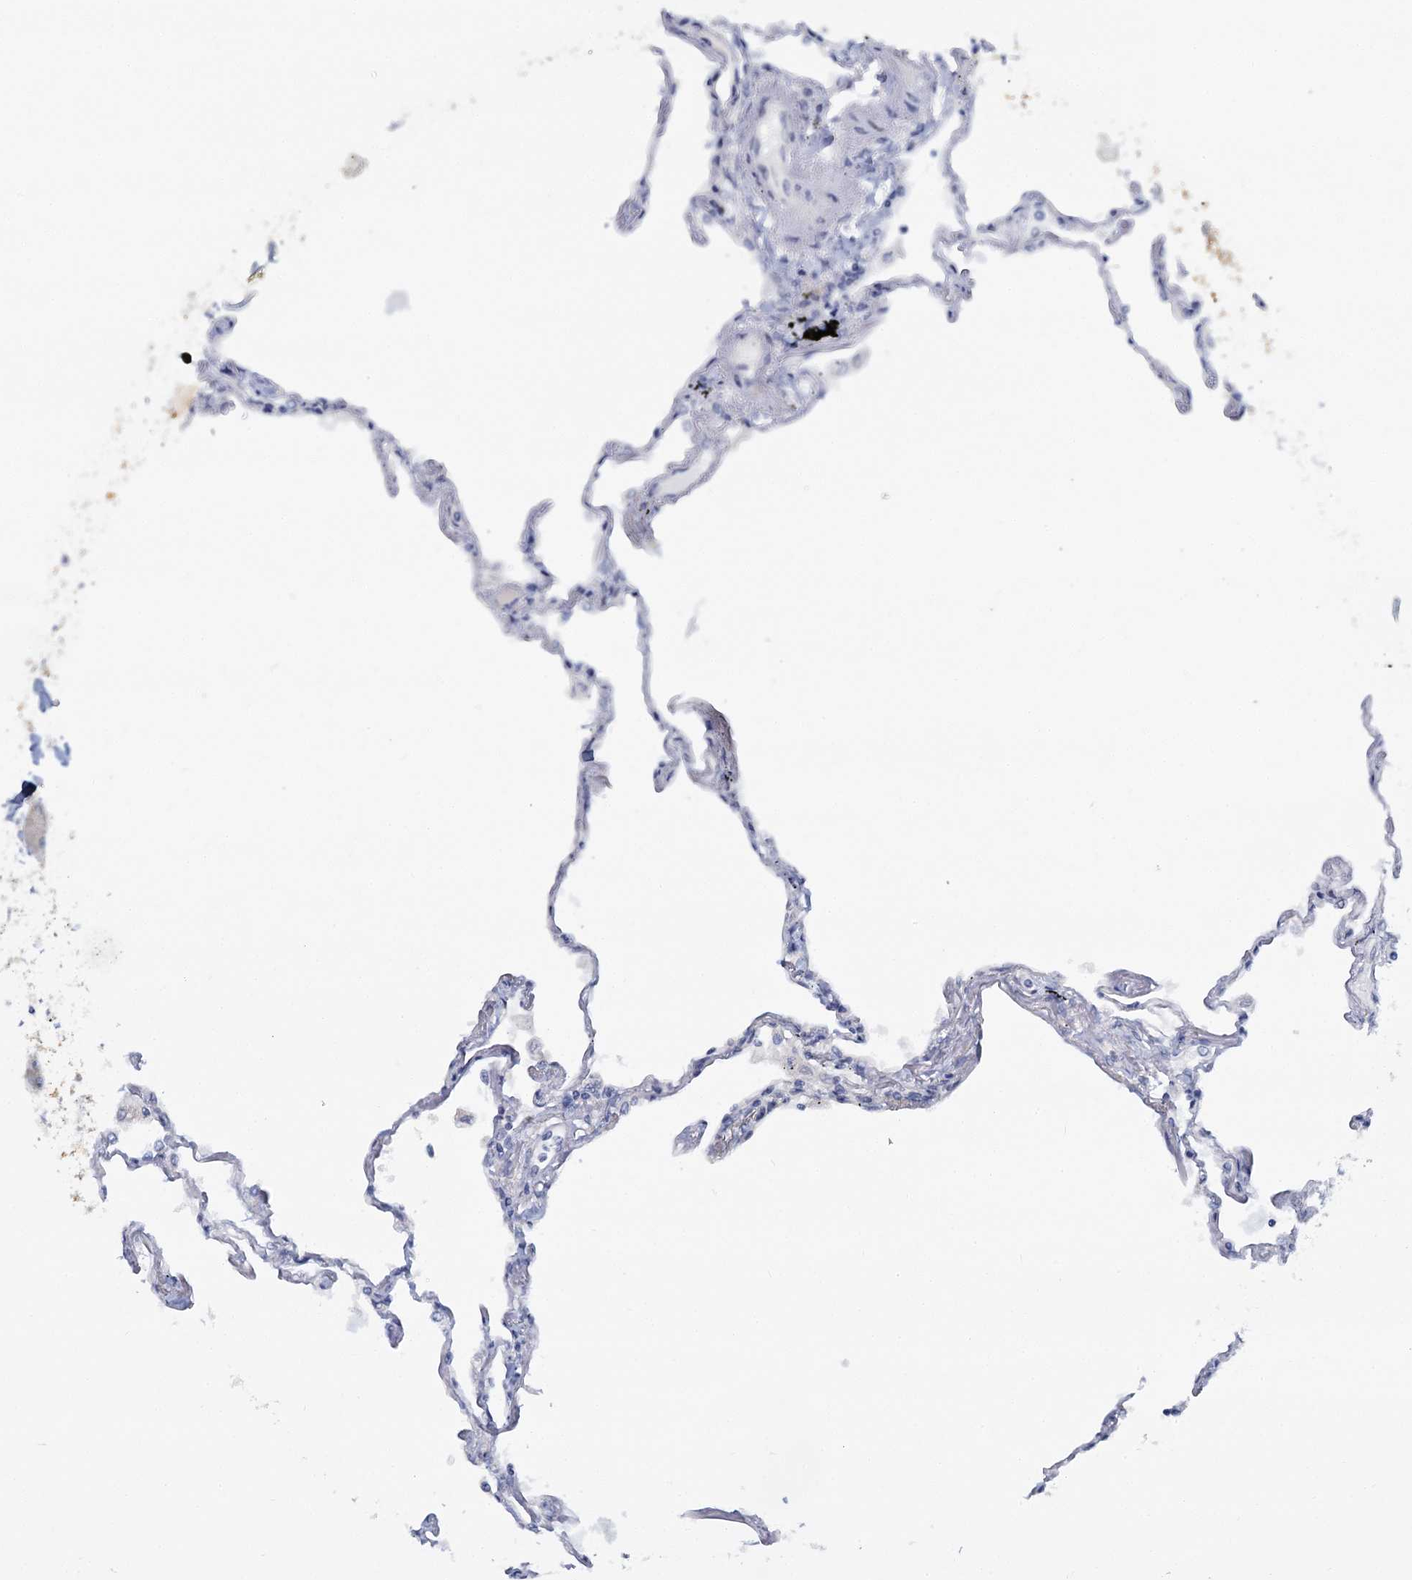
{"staining": {"intensity": "negative", "quantity": "none", "location": "none"}, "tissue": "lung", "cell_type": "Alveolar cells", "image_type": "normal", "snomed": [{"axis": "morphology", "description": "Normal tissue, NOS"}, {"axis": "topography", "description": "Lung"}], "caption": "Histopathology image shows no significant protein staining in alveolar cells of benign lung. (Brightfield microscopy of DAB IHC at high magnification).", "gene": "ACRBP", "patient": {"sex": "female", "age": 67}}